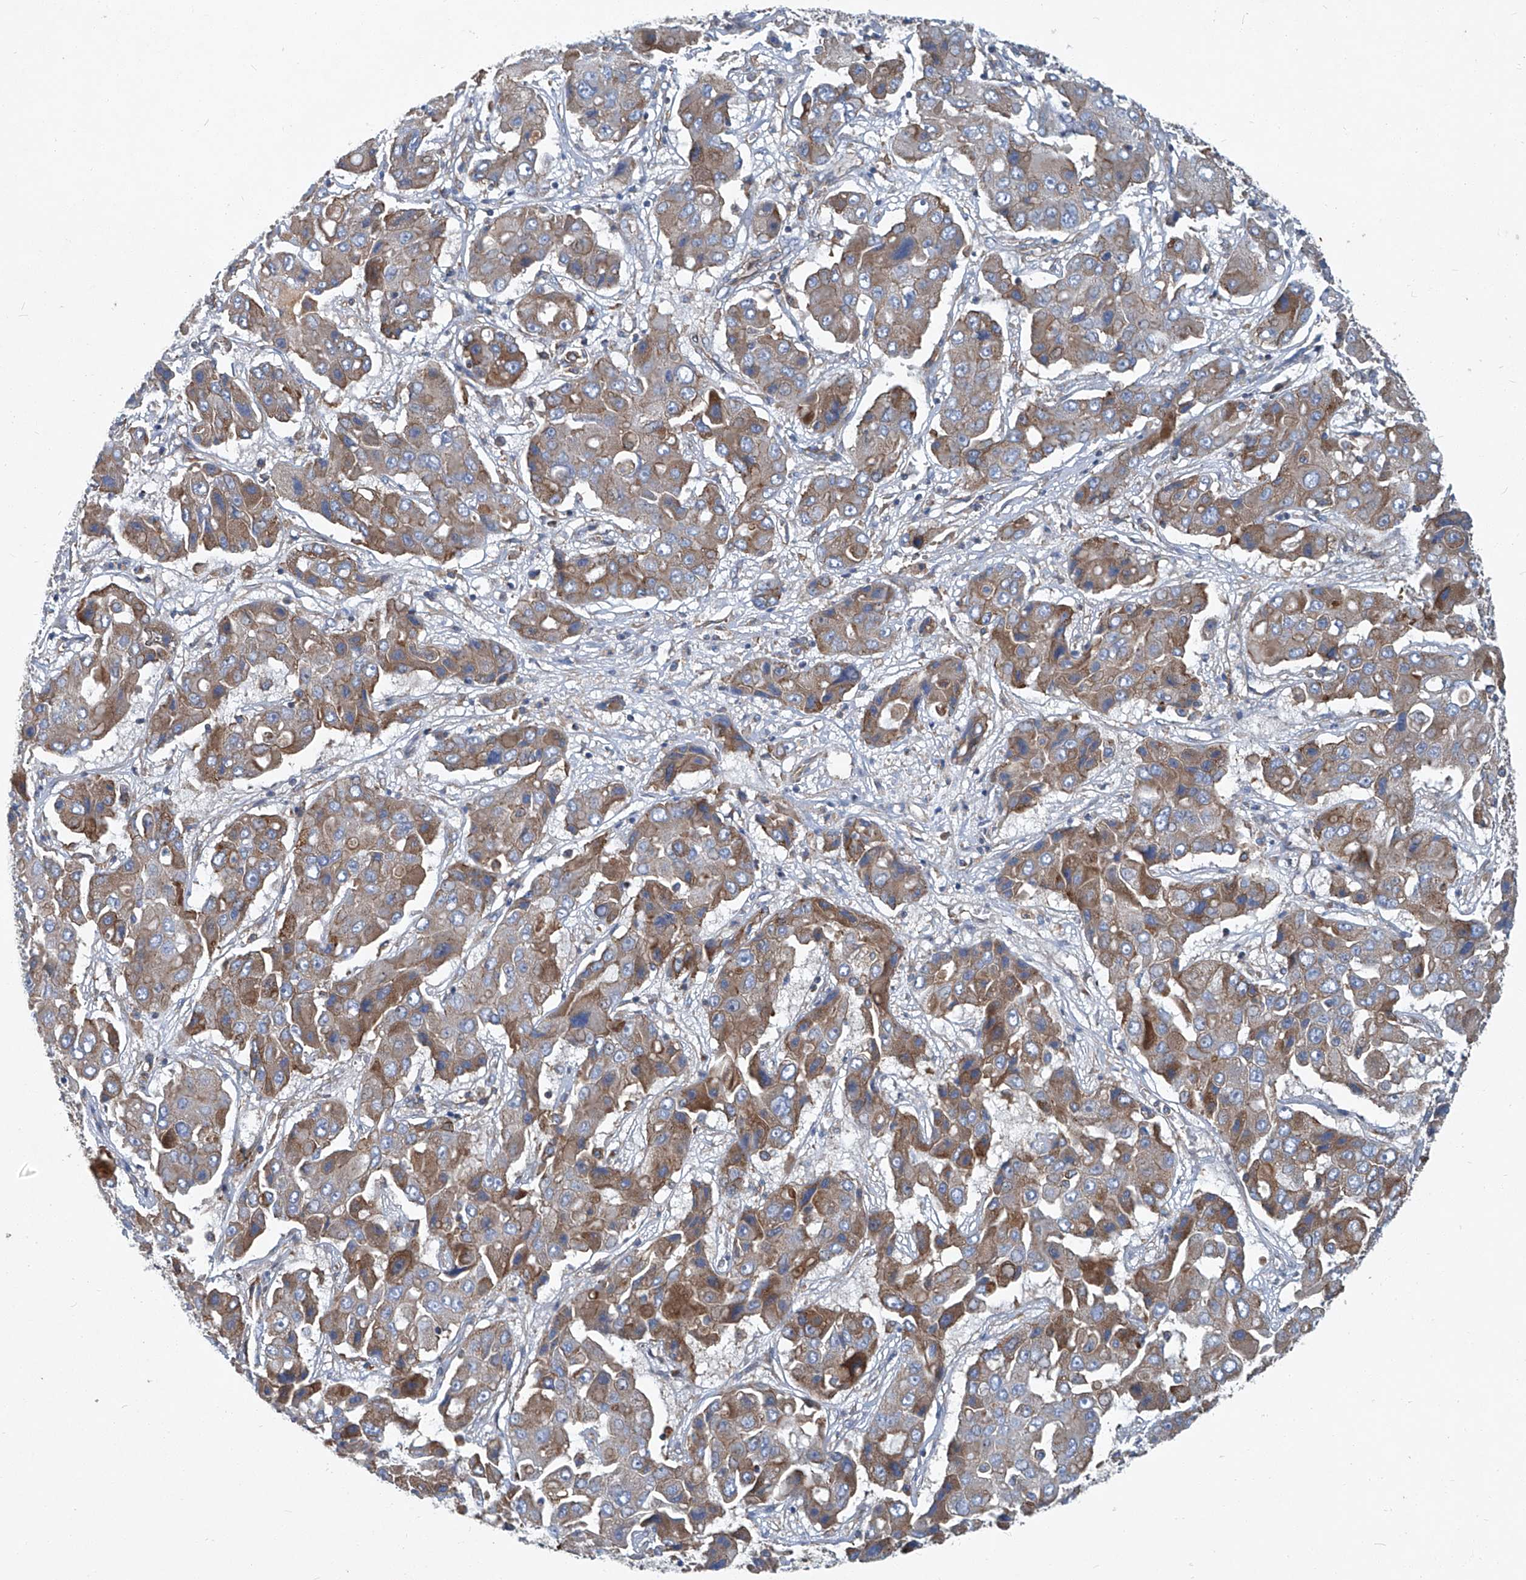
{"staining": {"intensity": "moderate", "quantity": ">75%", "location": "cytoplasmic/membranous"}, "tissue": "liver cancer", "cell_type": "Tumor cells", "image_type": "cancer", "snomed": [{"axis": "morphology", "description": "Cholangiocarcinoma"}, {"axis": "topography", "description": "Liver"}], "caption": "Protein staining demonstrates moderate cytoplasmic/membranous expression in about >75% of tumor cells in liver cancer (cholangiocarcinoma).", "gene": "PIGH", "patient": {"sex": "male", "age": 67}}